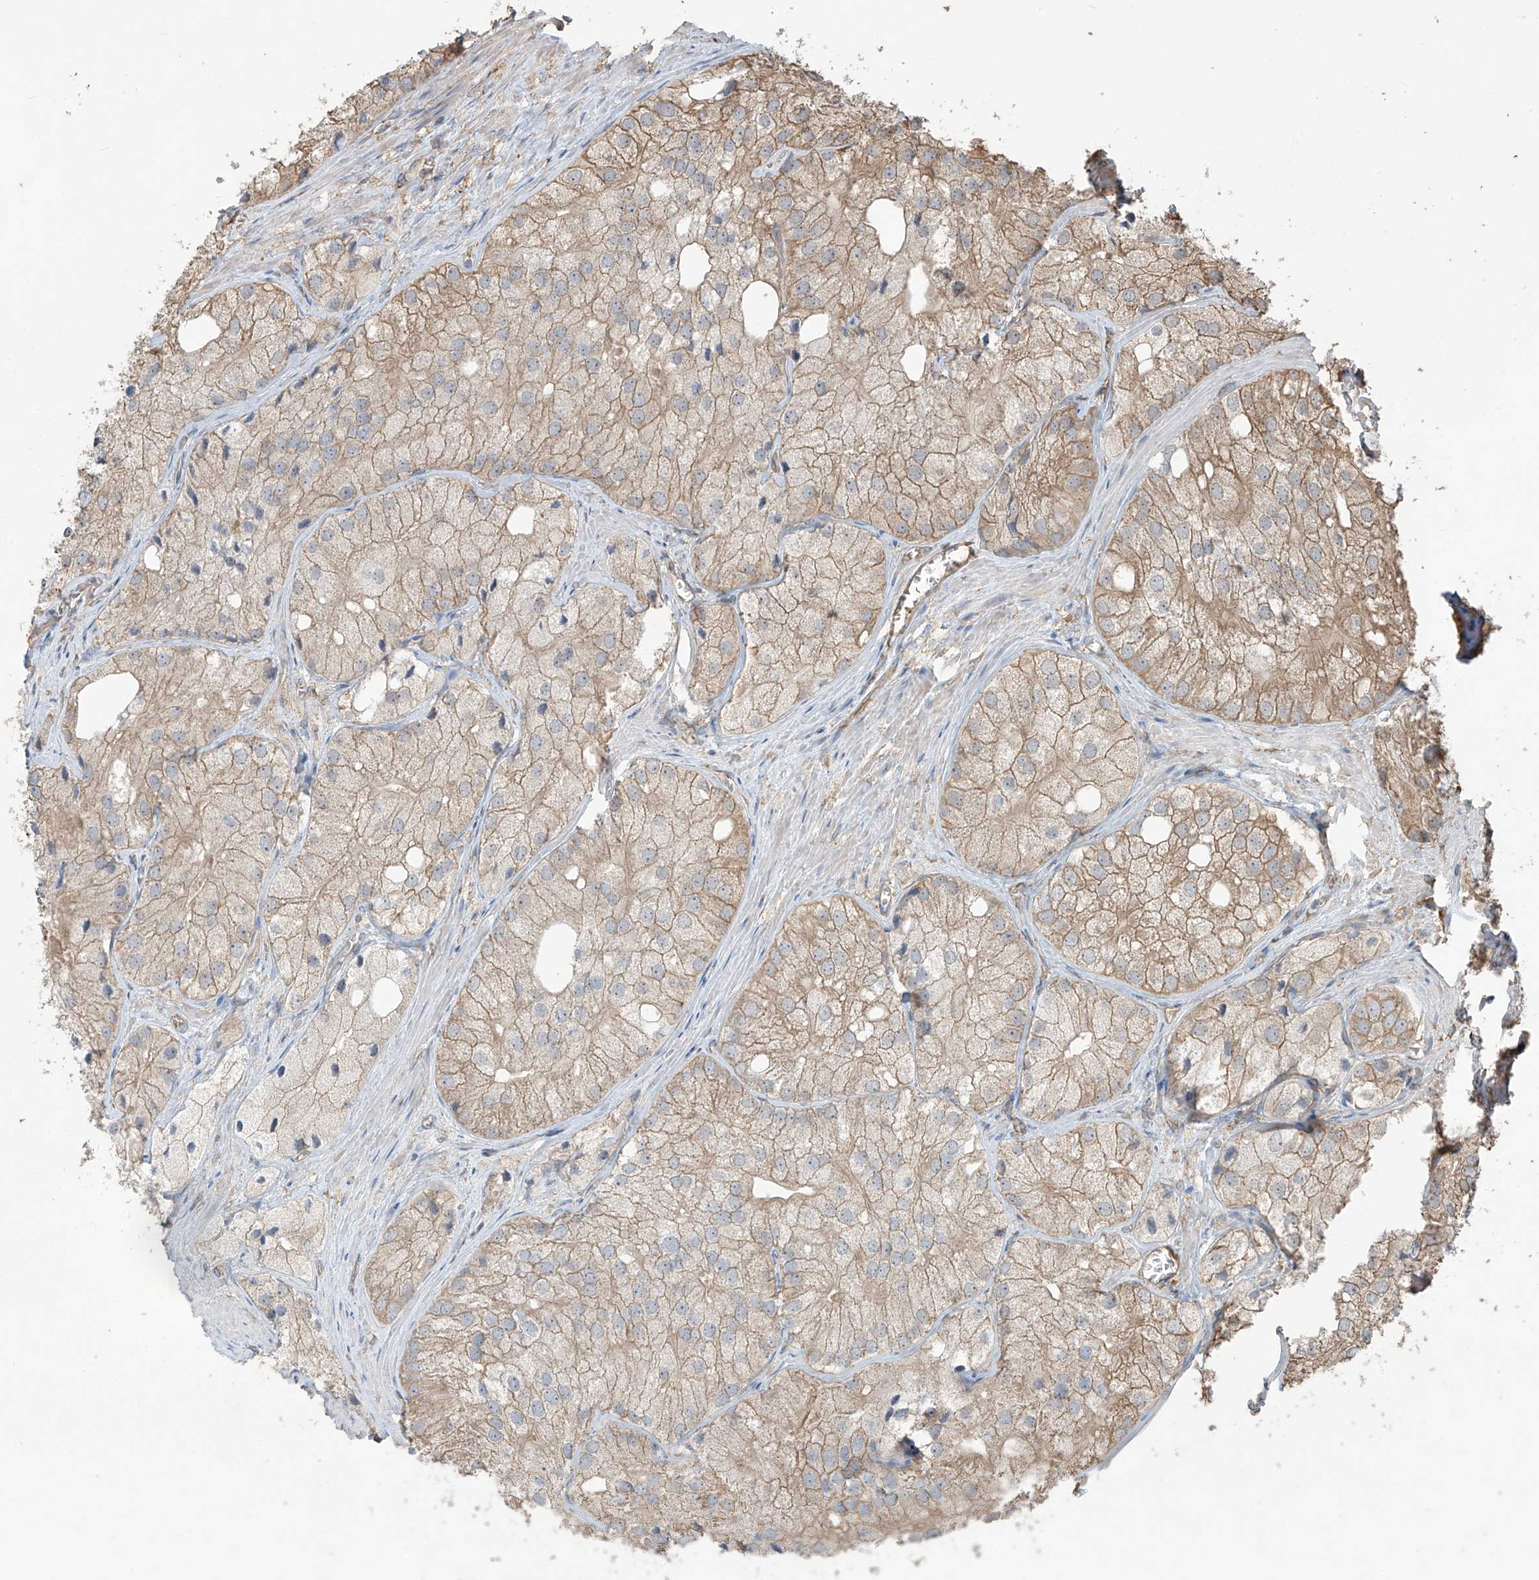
{"staining": {"intensity": "weak", "quantity": ">75%", "location": "cytoplasmic/membranous"}, "tissue": "prostate cancer", "cell_type": "Tumor cells", "image_type": "cancer", "snomed": [{"axis": "morphology", "description": "Adenocarcinoma, Low grade"}, {"axis": "topography", "description": "Prostate"}], "caption": "Brown immunohistochemical staining in human prostate low-grade adenocarcinoma displays weak cytoplasmic/membranous positivity in about >75% of tumor cells. Nuclei are stained in blue.", "gene": "AGBL5", "patient": {"sex": "male", "age": 69}}